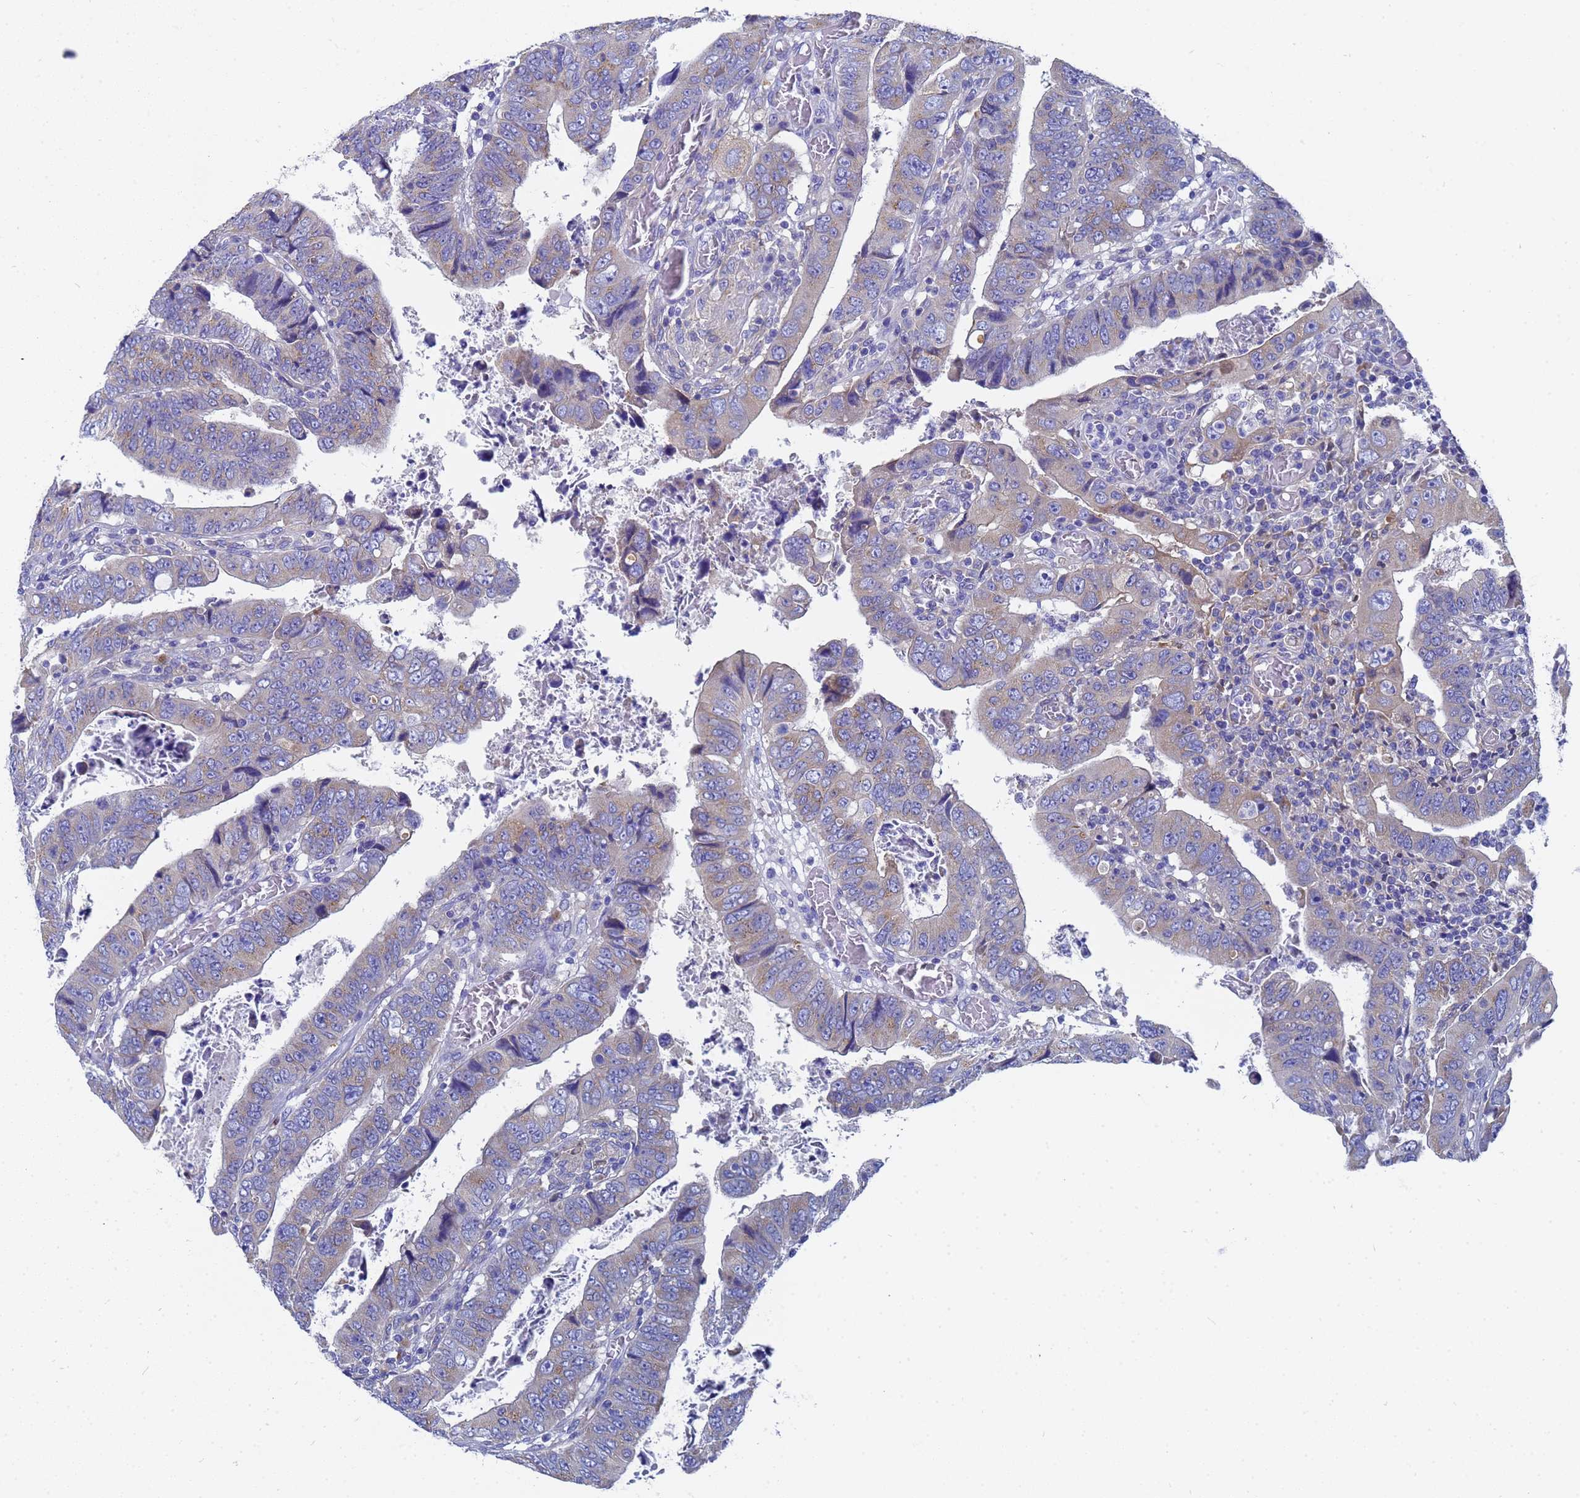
{"staining": {"intensity": "weak", "quantity": ">75%", "location": "cytoplasmic/membranous"}, "tissue": "colorectal cancer", "cell_type": "Tumor cells", "image_type": "cancer", "snomed": [{"axis": "morphology", "description": "Normal tissue, NOS"}, {"axis": "morphology", "description": "Adenocarcinoma, NOS"}, {"axis": "topography", "description": "Rectum"}], "caption": "Protein expression analysis of colorectal adenocarcinoma displays weak cytoplasmic/membranous staining in about >75% of tumor cells.", "gene": "TM4SF4", "patient": {"sex": "female", "age": 65}}